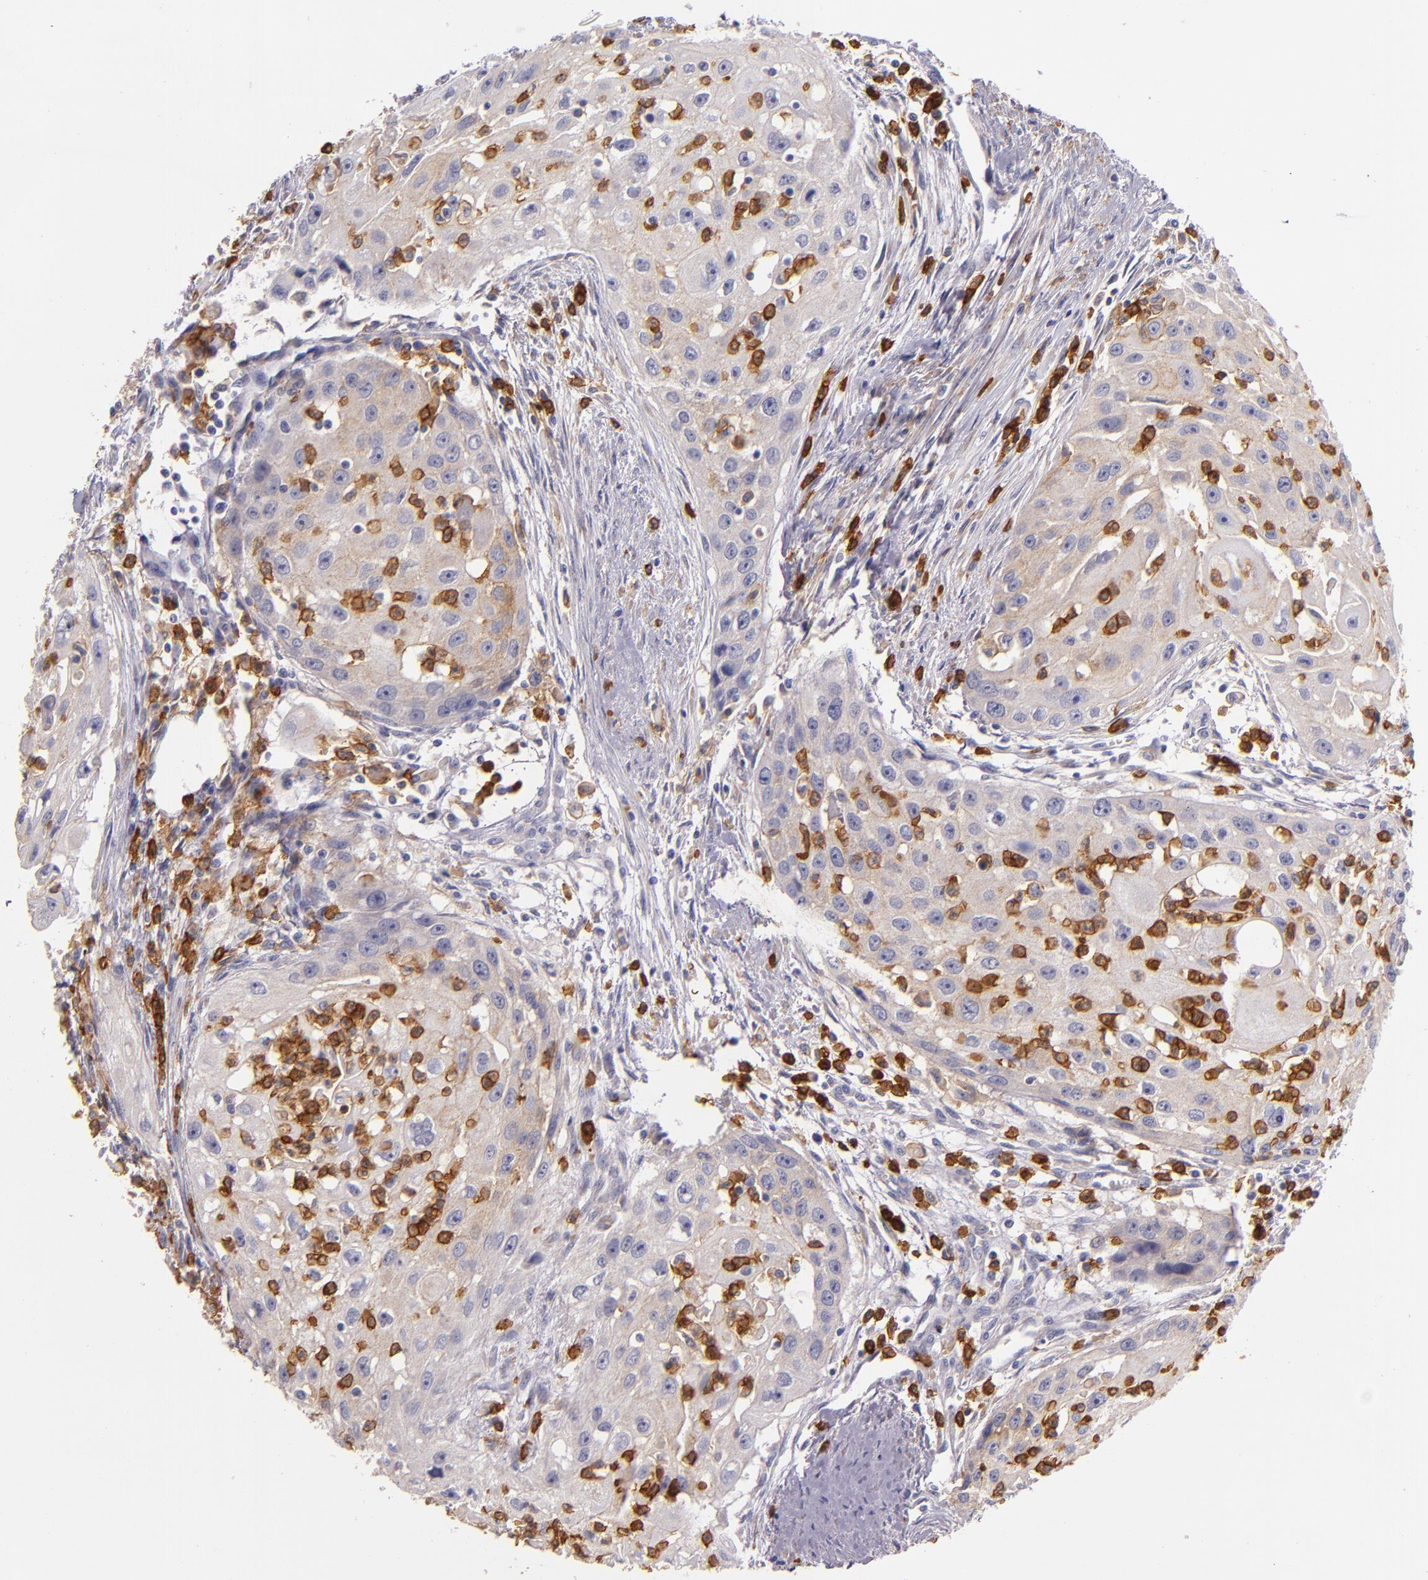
{"staining": {"intensity": "weak", "quantity": "25%-75%", "location": "cytoplasmic/membranous"}, "tissue": "head and neck cancer", "cell_type": "Tumor cells", "image_type": "cancer", "snomed": [{"axis": "morphology", "description": "Squamous cell carcinoma, NOS"}, {"axis": "topography", "description": "Head-Neck"}], "caption": "Human head and neck squamous cell carcinoma stained with a brown dye demonstrates weak cytoplasmic/membranous positive staining in approximately 25%-75% of tumor cells.", "gene": "C5AR1", "patient": {"sex": "male", "age": 64}}